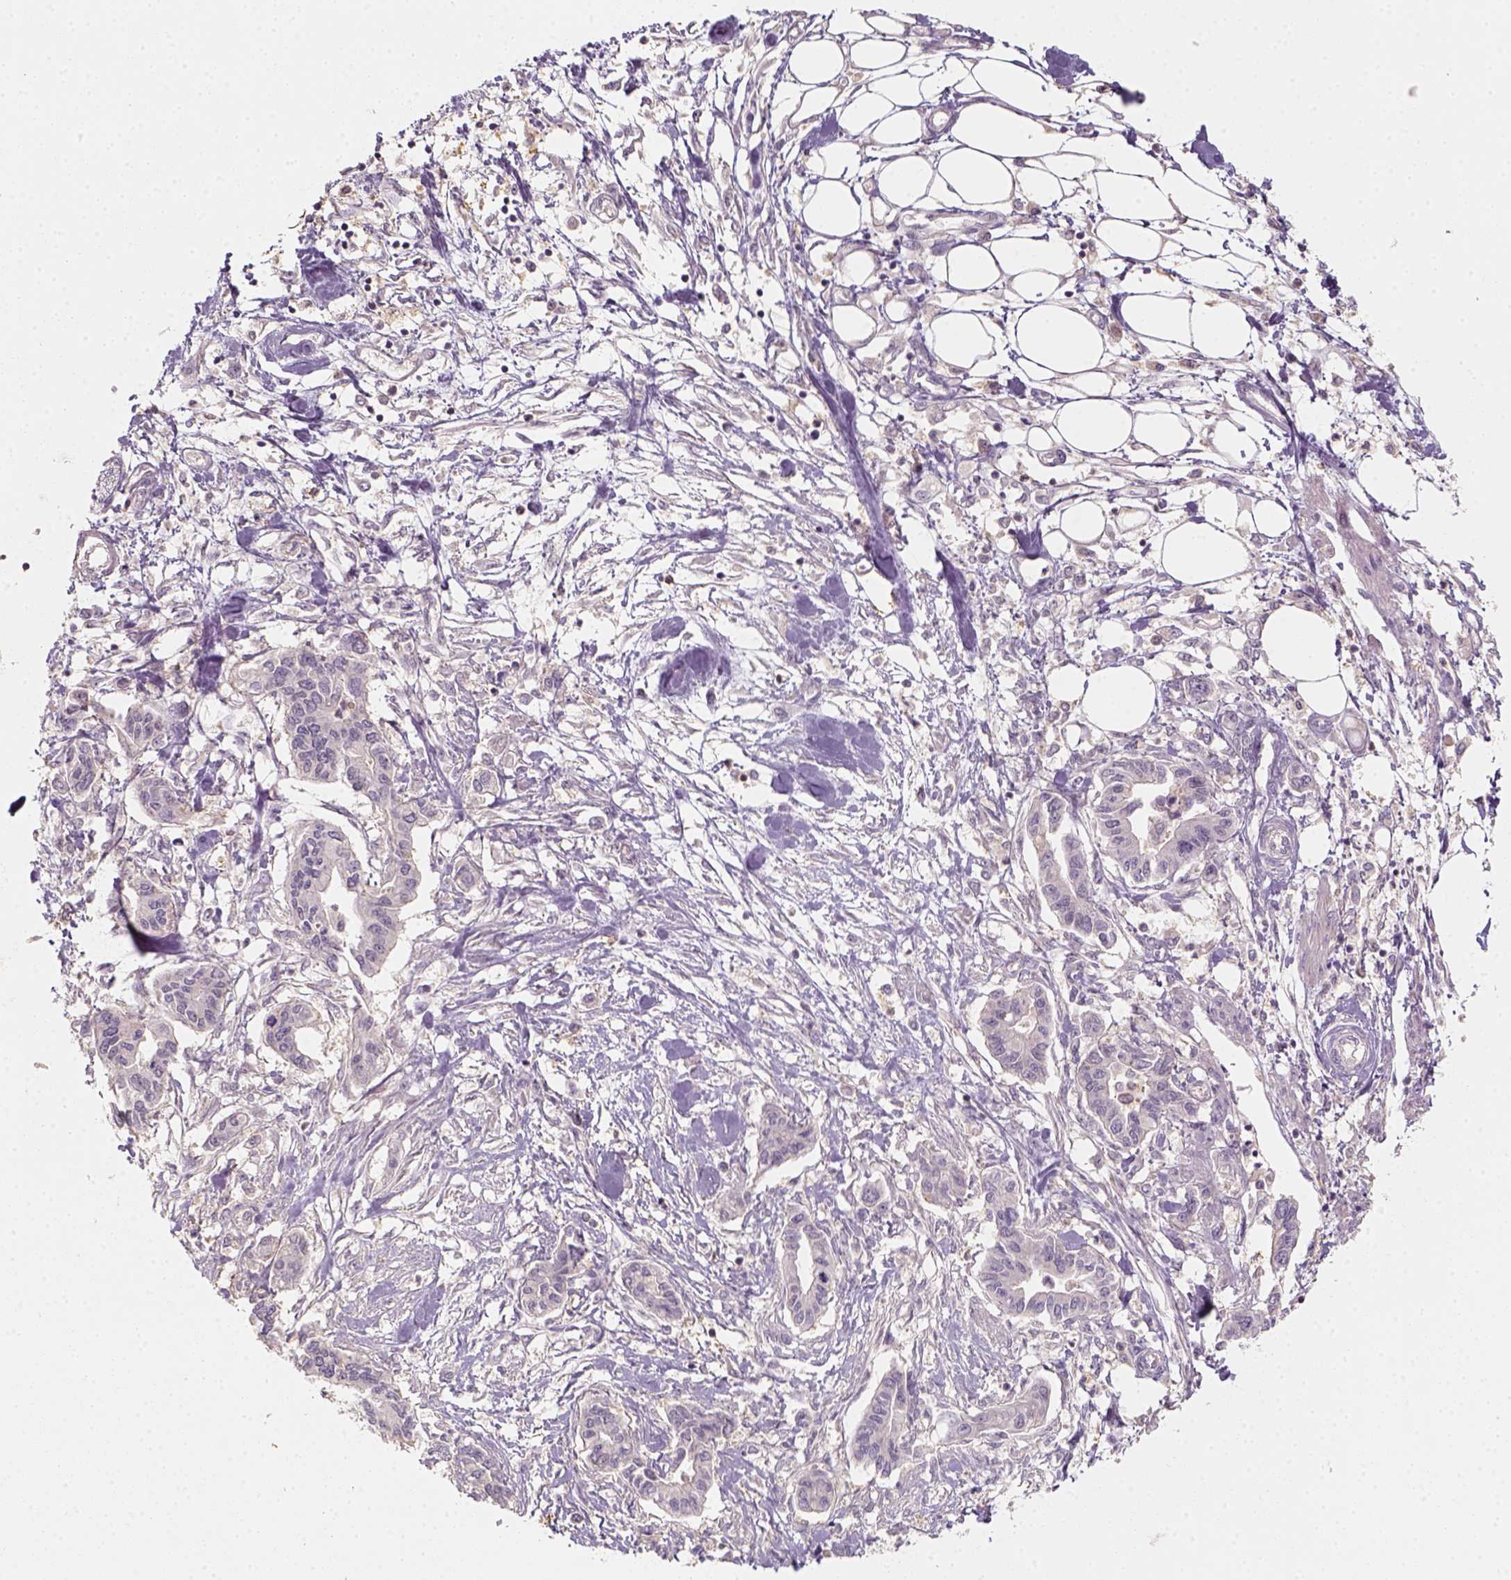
{"staining": {"intensity": "negative", "quantity": "none", "location": "none"}, "tissue": "pancreatic cancer", "cell_type": "Tumor cells", "image_type": "cancer", "snomed": [{"axis": "morphology", "description": "Adenocarcinoma, NOS"}, {"axis": "topography", "description": "Pancreas"}], "caption": "Tumor cells show no significant protein staining in adenocarcinoma (pancreatic).", "gene": "AQP9", "patient": {"sex": "male", "age": 60}}